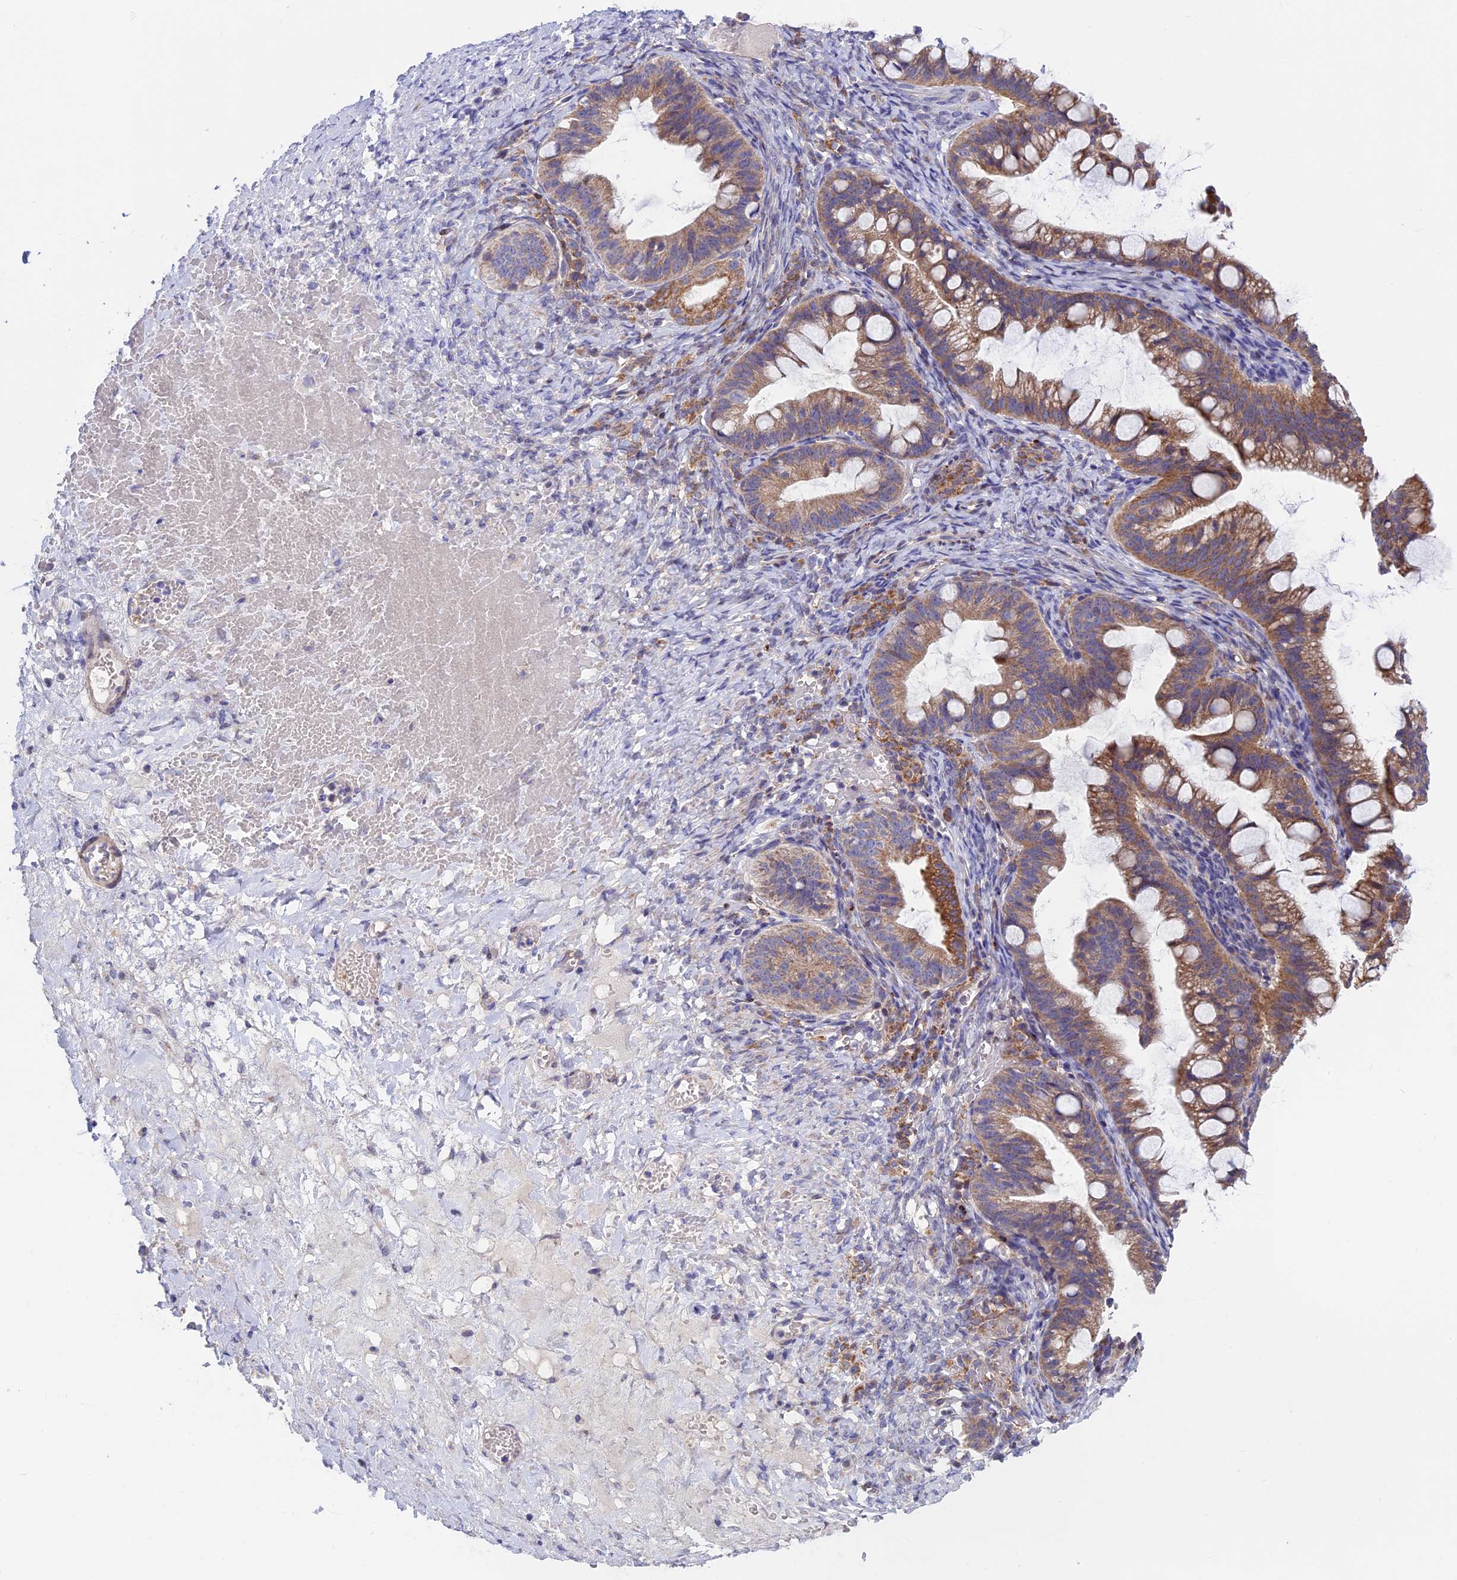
{"staining": {"intensity": "moderate", "quantity": ">75%", "location": "cytoplasmic/membranous"}, "tissue": "ovarian cancer", "cell_type": "Tumor cells", "image_type": "cancer", "snomed": [{"axis": "morphology", "description": "Cystadenocarcinoma, mucinous, NOS"}, {"axis": "topography", "description": "Ovary"}], "caption": "Protein staining of ovarian mucinous cystadenocarcinoma tissue reveals moderate cytoplasmic/membranous positivity in approximately >75% of tumor cells.", "gene": "ETFDH", "patient": {"sex": "female", "age": 73}}